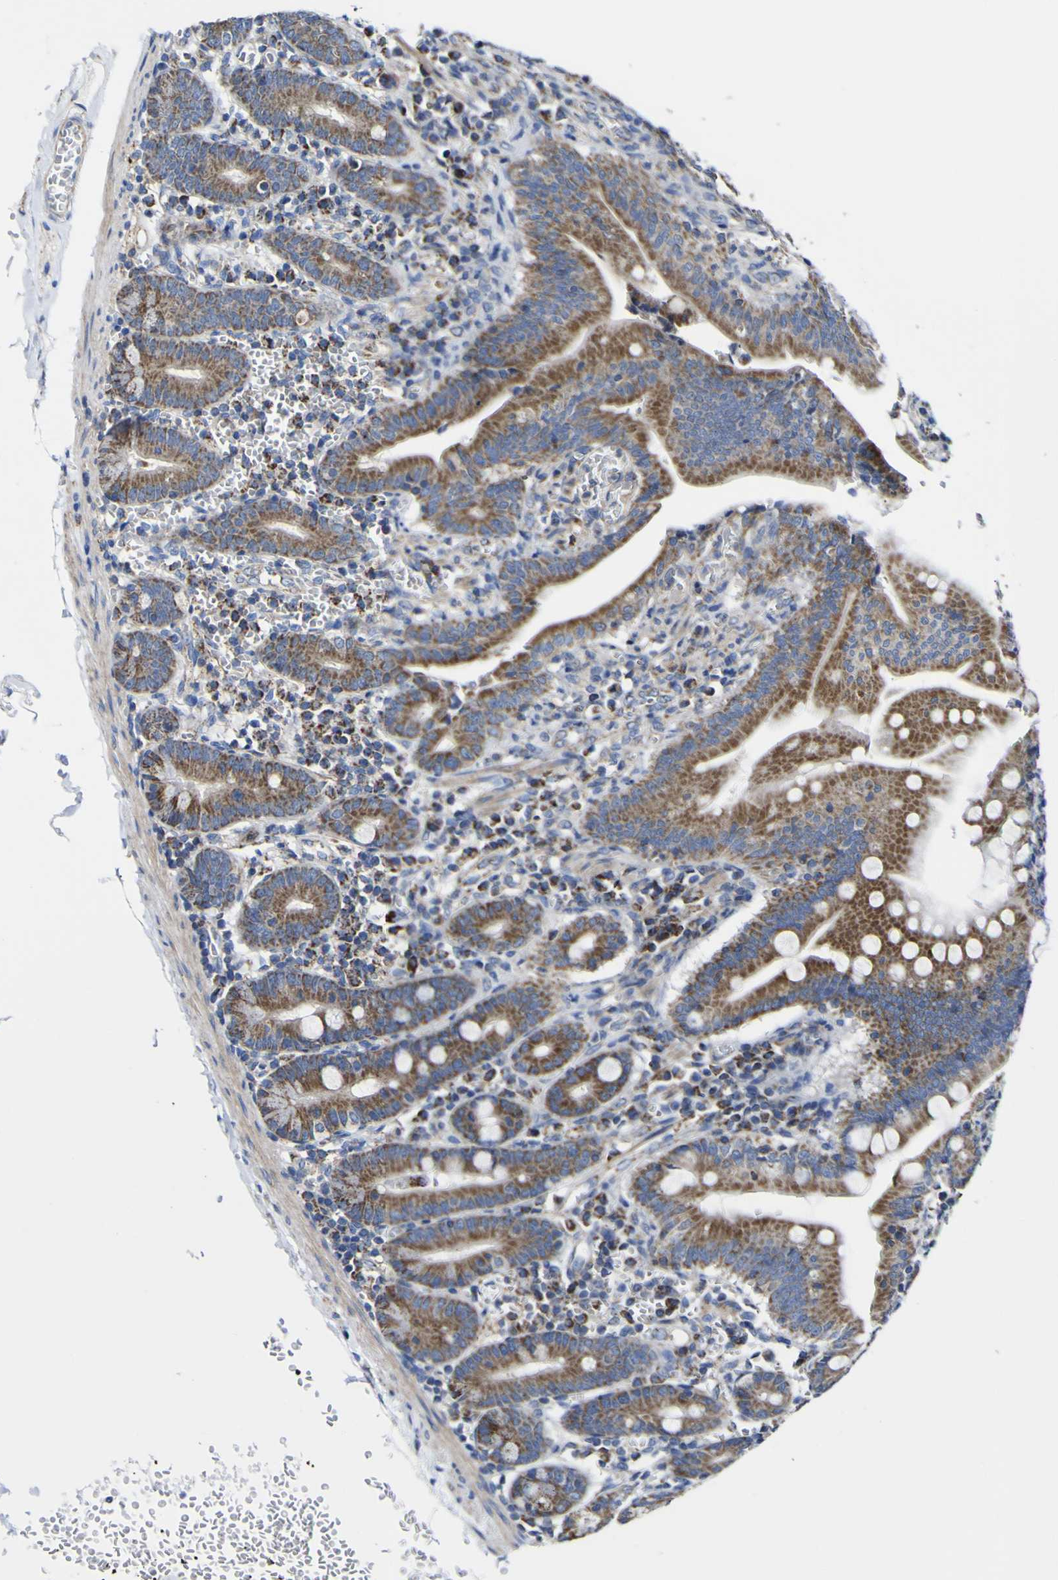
{"staining": {"intensity": "moderate", "quantity": ">75%", "location": "cytoplasmic/membranous"}, "tissue": "small intestine", "cell_type": "Glandular cells", "image_type": "normal", "snomed": [{"axis": "morphology", "description": "Normal tissue, NOS"}, {"axis": "topography", "description": "Small intestine"}], "caption": "The image demonstrates staining of normal small intestine, revealing moderate cytoplasmic/membranous protein positivity (brown color) within glandular cells.", "gene": "CCDC90B", "patient": {"sex": "male", "age": 71}}